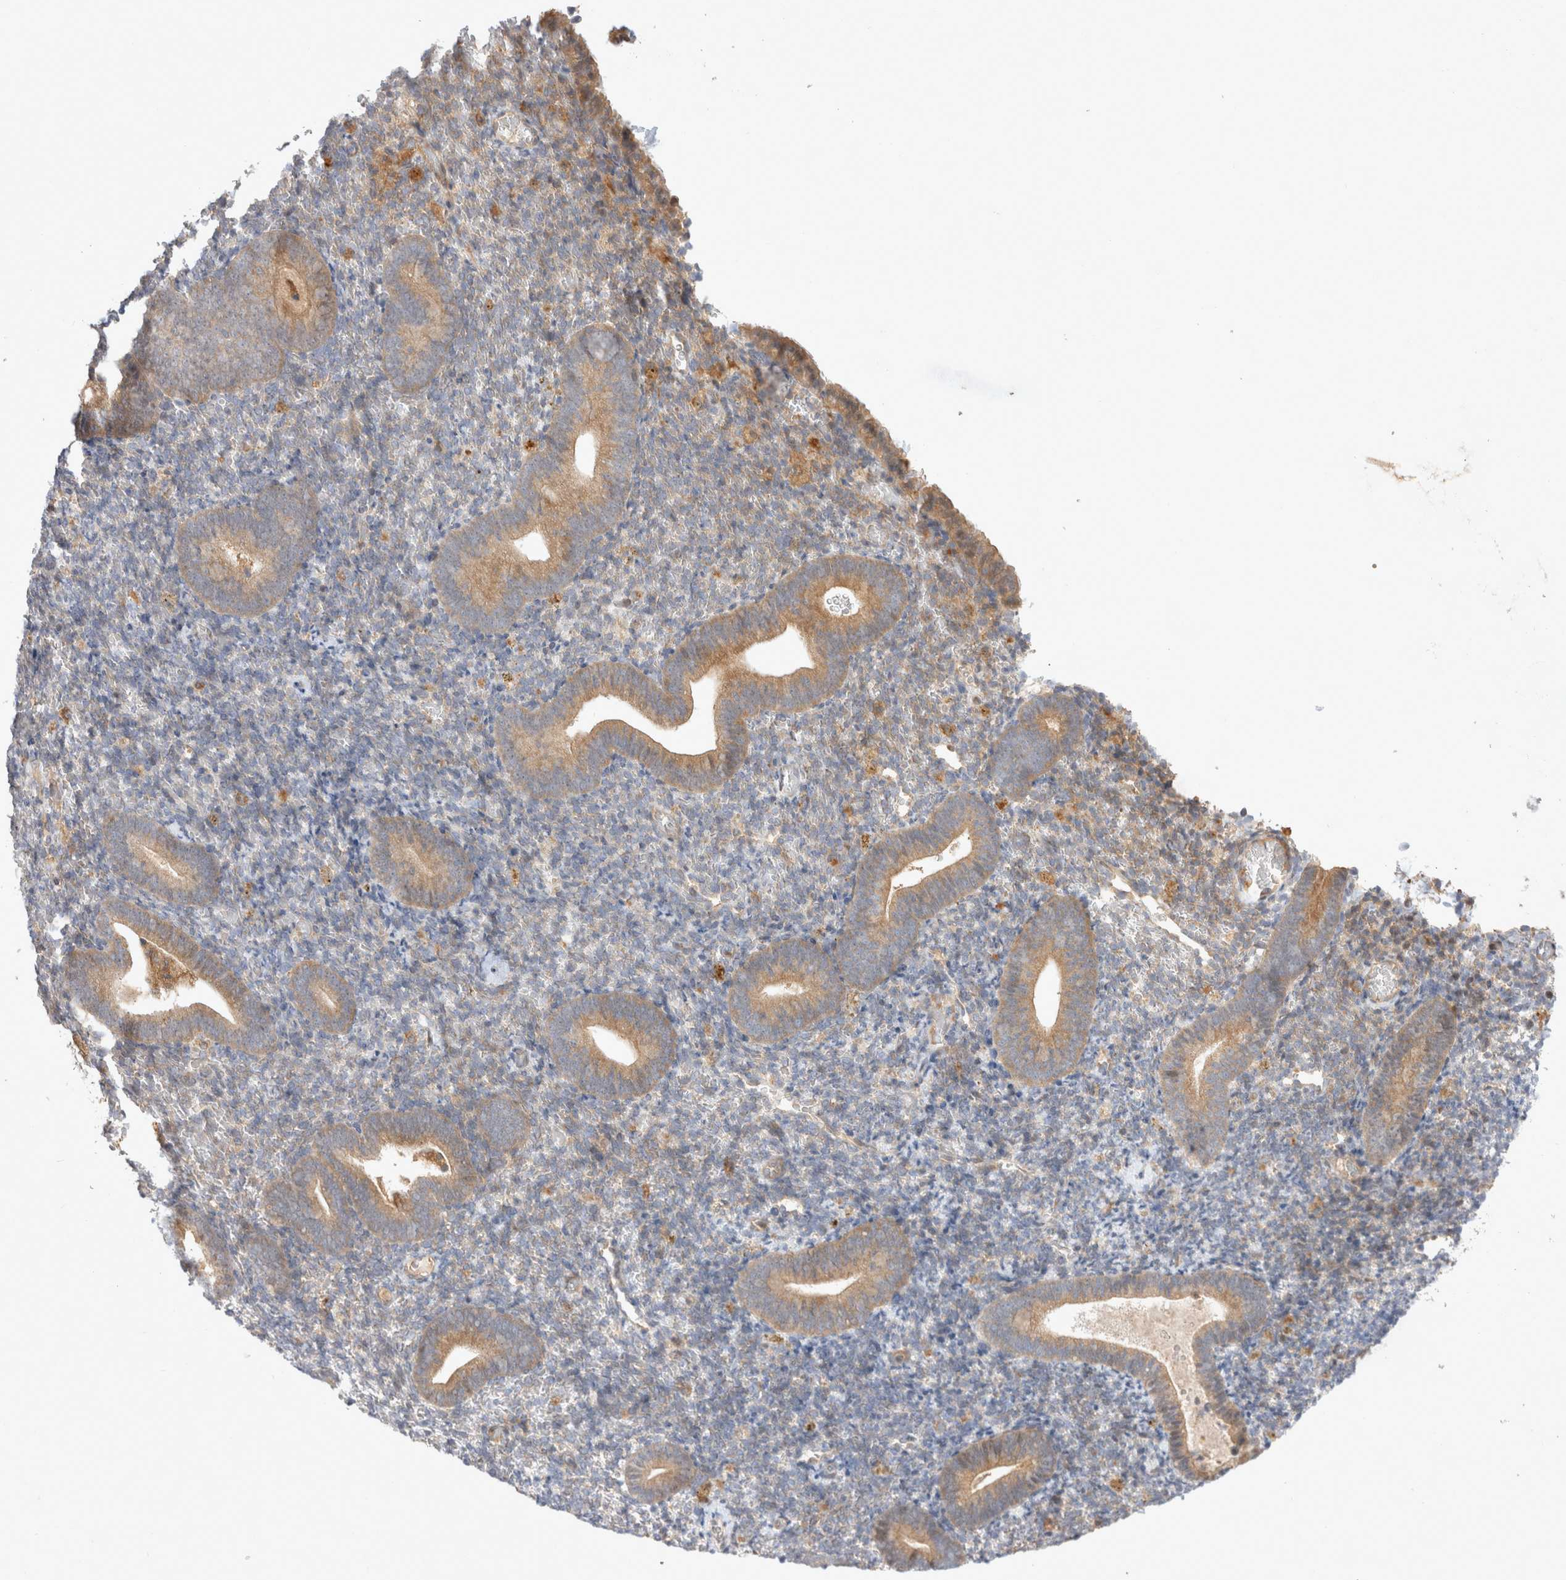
{"staining": {"intensity": "negative", "quantity": "none", "location": "none"}, "tissue": "endometrium", "cell_type": "Cells in endometrial stroma", "image_type": "normal", "snomed": [{"axis": "morphology", "description": "Normal tissue, NOS"}, {"axis": "topography", "description": "Endometrium"}], "caption": "Immunohistochemistry (IHC) of unremarkable human endometrium shows no staining in cells in endometrial stroma.", "gene": "HTT", "patient": {"sex": "female", "age": 51}}